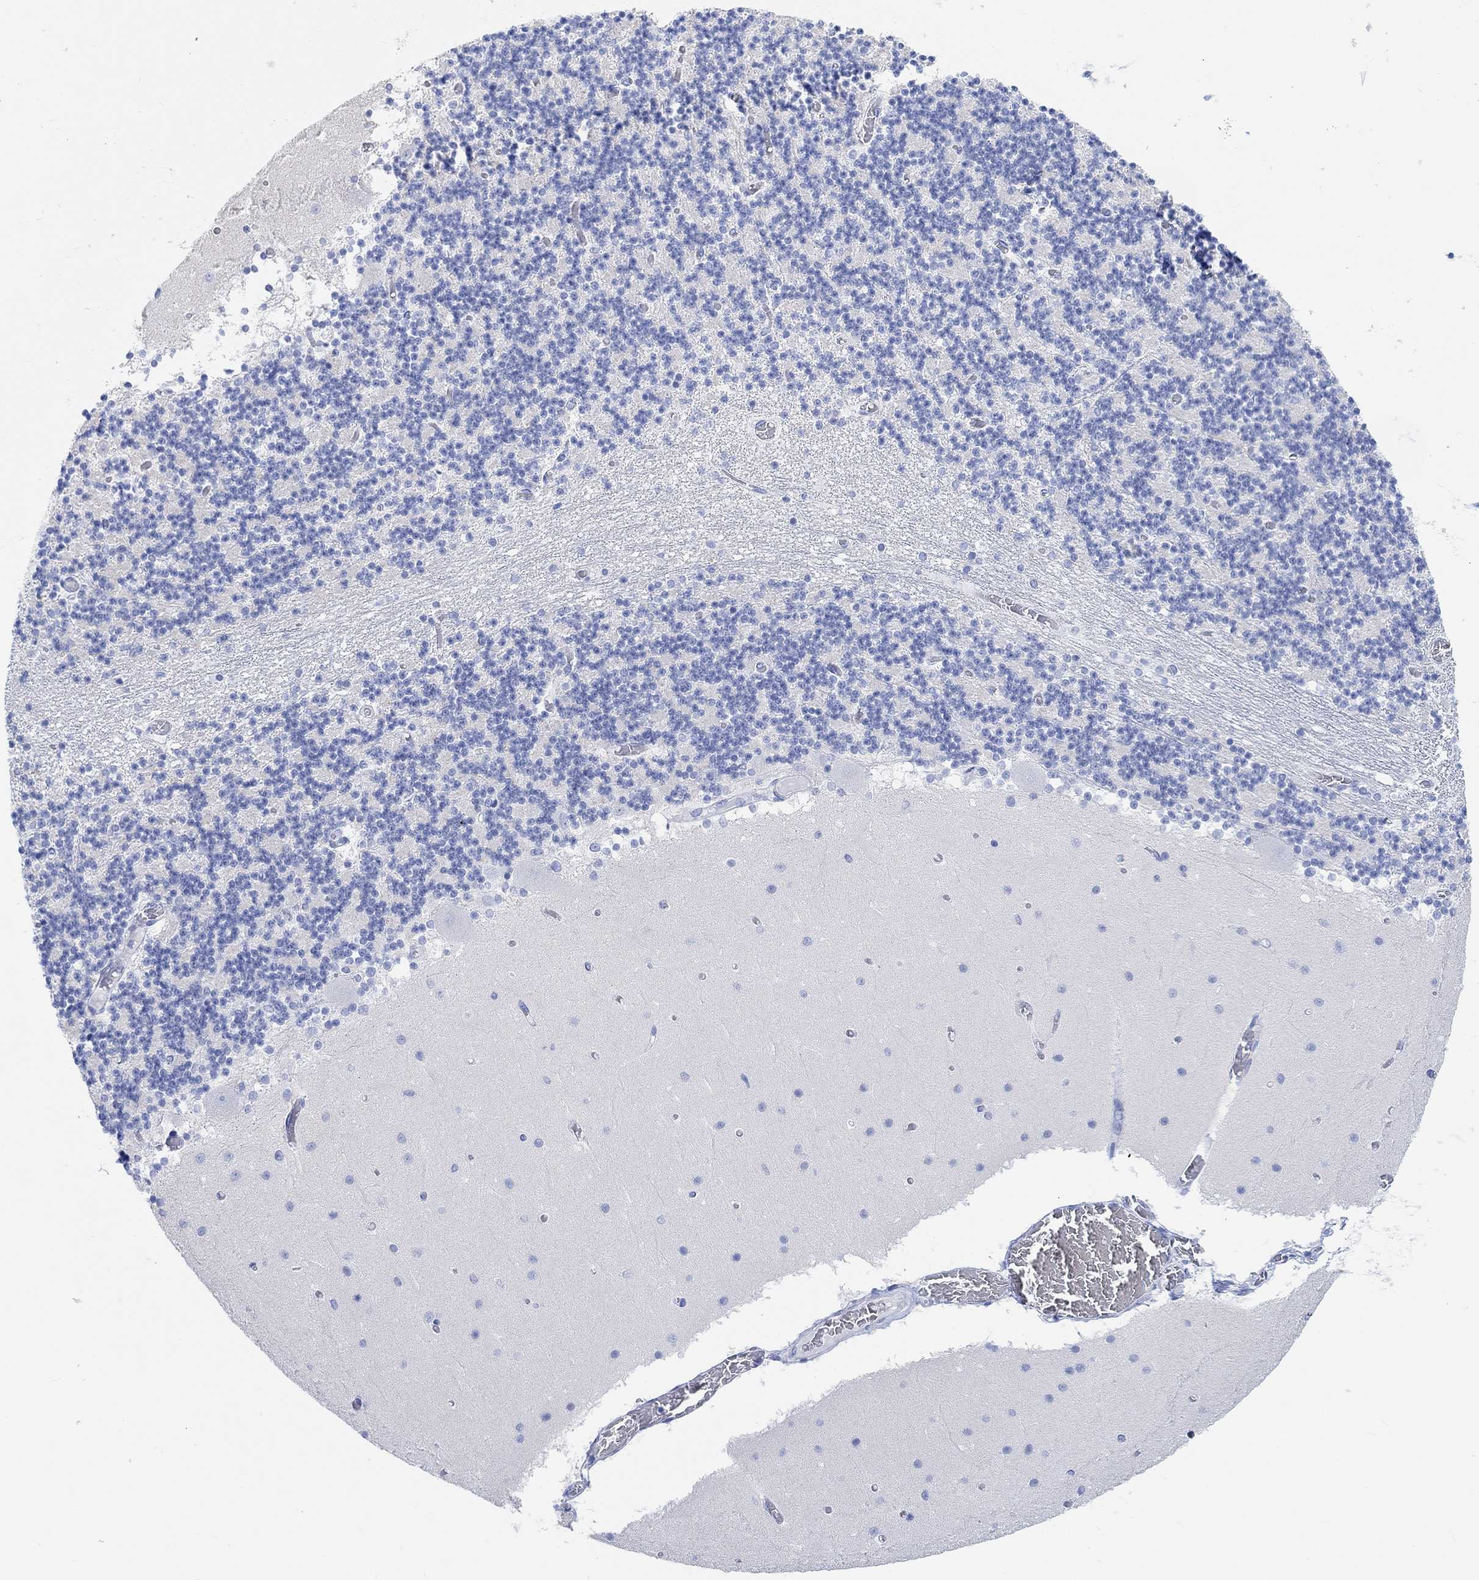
{"staining": {"intensity": "negative", "quantity": "none", "location": "none"}, "tissue": "cerebellum", "cell_type": "Cells in granular layer", "image_type": "normal", "snomed": [{"axis": "morphology", "description": "Normal tissue, NOS"}, {"axis": "topography", "description": "Cerebellum"}], "caption": "Immunohistochemistry (IHC) photomicrograph of normal cerebellum: cerebellum stained with DAB (3,3'-diaminobenzidine) displays no significant protein positivity in cells in granular layer.", "gene": "ANKRD33", "patient": {"sex": "female", "age": 28}}